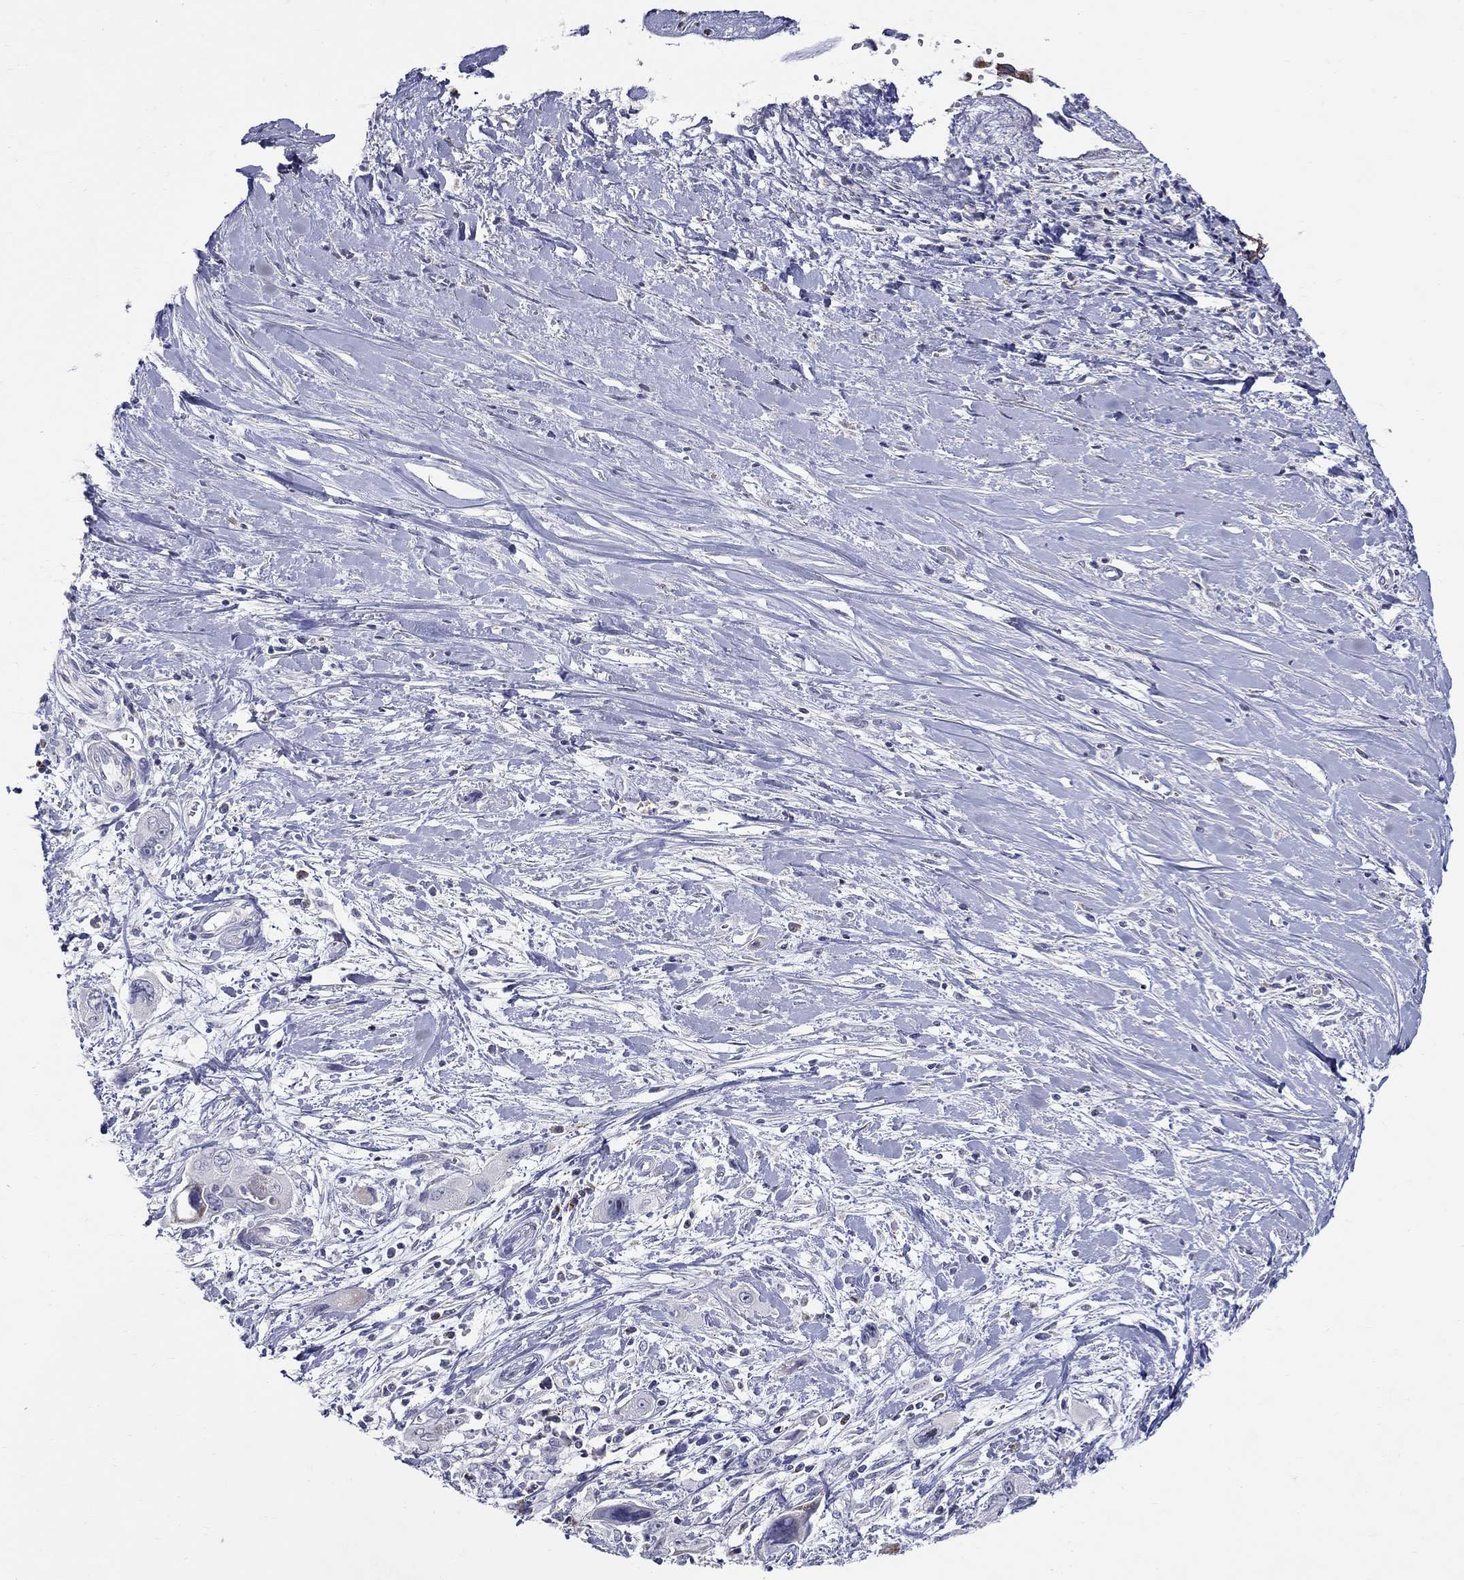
{"staining": {"intensity": "negative", "quantity": "none", "location": "none"}, "tissue": "pancreatic cancer", "cell_type": "Tumor cells", "image_type": "cancer", "snomed": [{"axis": "morphology", "description": "Adenocarcinoma, NOS"}, {"axis": "topography", "description": "Pancreas"}], "caption": "High power microscopy micrograph of an immunohistochemistry histopathology image of pancreatic adenocarcinoma, revealing no significant staining in tumor cells. (DAB immunohistochemistry (IHC) visualized using brightfield microscopy, high magnification).", "gene": "HMX2", "patient": {"sex": "male", "age": 47}}